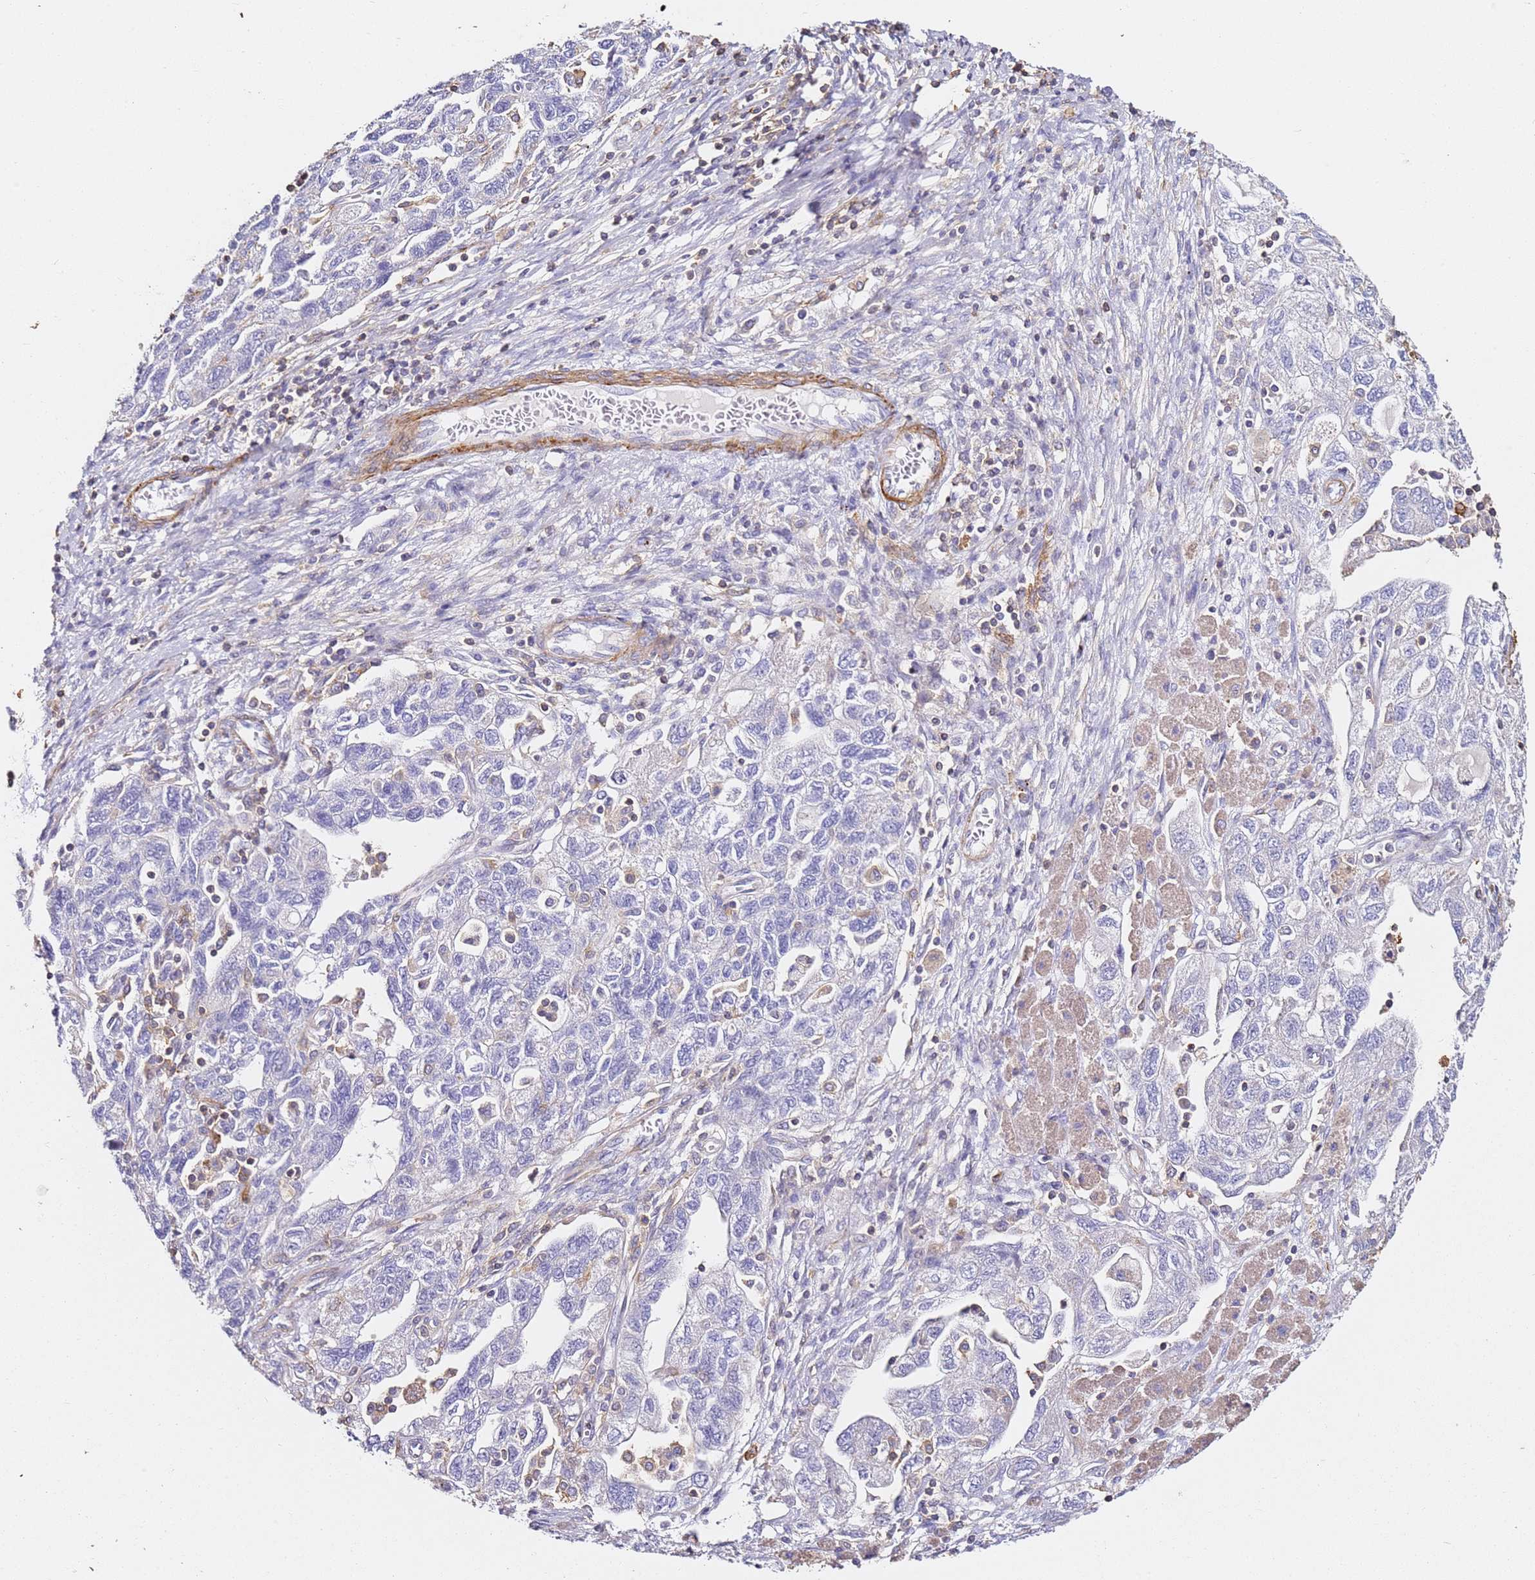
{"staining": {"intensity": "negative", "quantity": "none", "location": "none"}, "tissue": "ovarian cancer", "cell_type": "Tumor cells", "image_type": "cancer", "snomed": [{"axis": "morphology", "description": "Carcinoma, NOS"}, {"axis": "morphology", "description": "Cystadenocarcinoma, serous, NOS"}, {"axis": "topography", "description": "Ovary"}], "caption": "Photomicrograph shows no significant protein expression in tumor cells of carcinoma (ovarian). (Immunohistochemistry, brightfield microscopy, high magnification).", "gene": "ZNF671", "patient": {"sex": "female", "age": 69}}